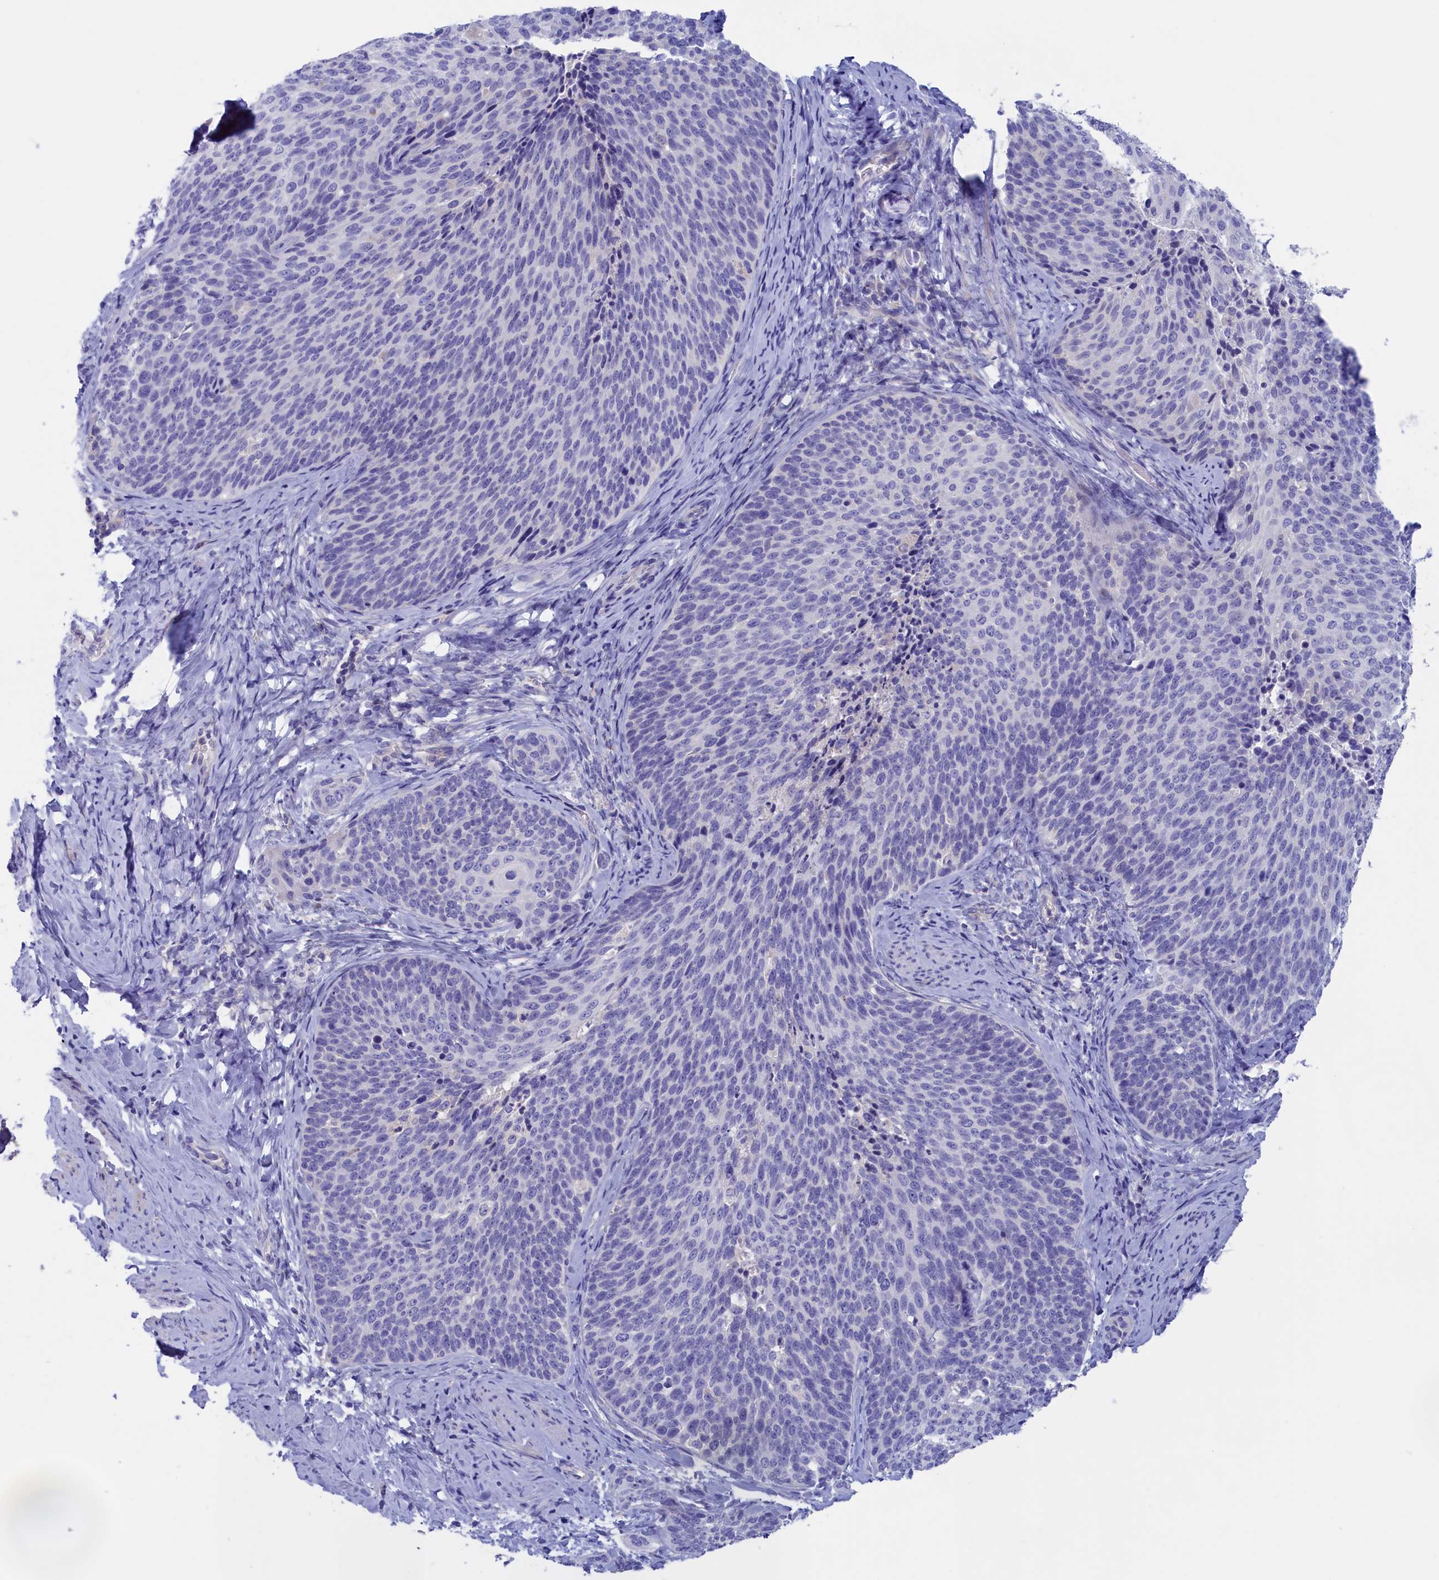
{"staining": {"intensity": "negative", "quantity": "none", "location": "none"}, "tissue": "cervical cancer", "cell_type": "Tumor cells", "image_type": "cancer", "snomed": [{"axis": "morphology", "description": "Squamous cell carcinoma, NOS"}, {"axis": "topography", "description": "Cervix"}], "caption": "Immunohistochemistry (IHC) of squamous cell carcinoma (cervical) displays no staining in tumor cells.", "gene": "VPS35L", "patient": {"sex": "female", "age": 50}}